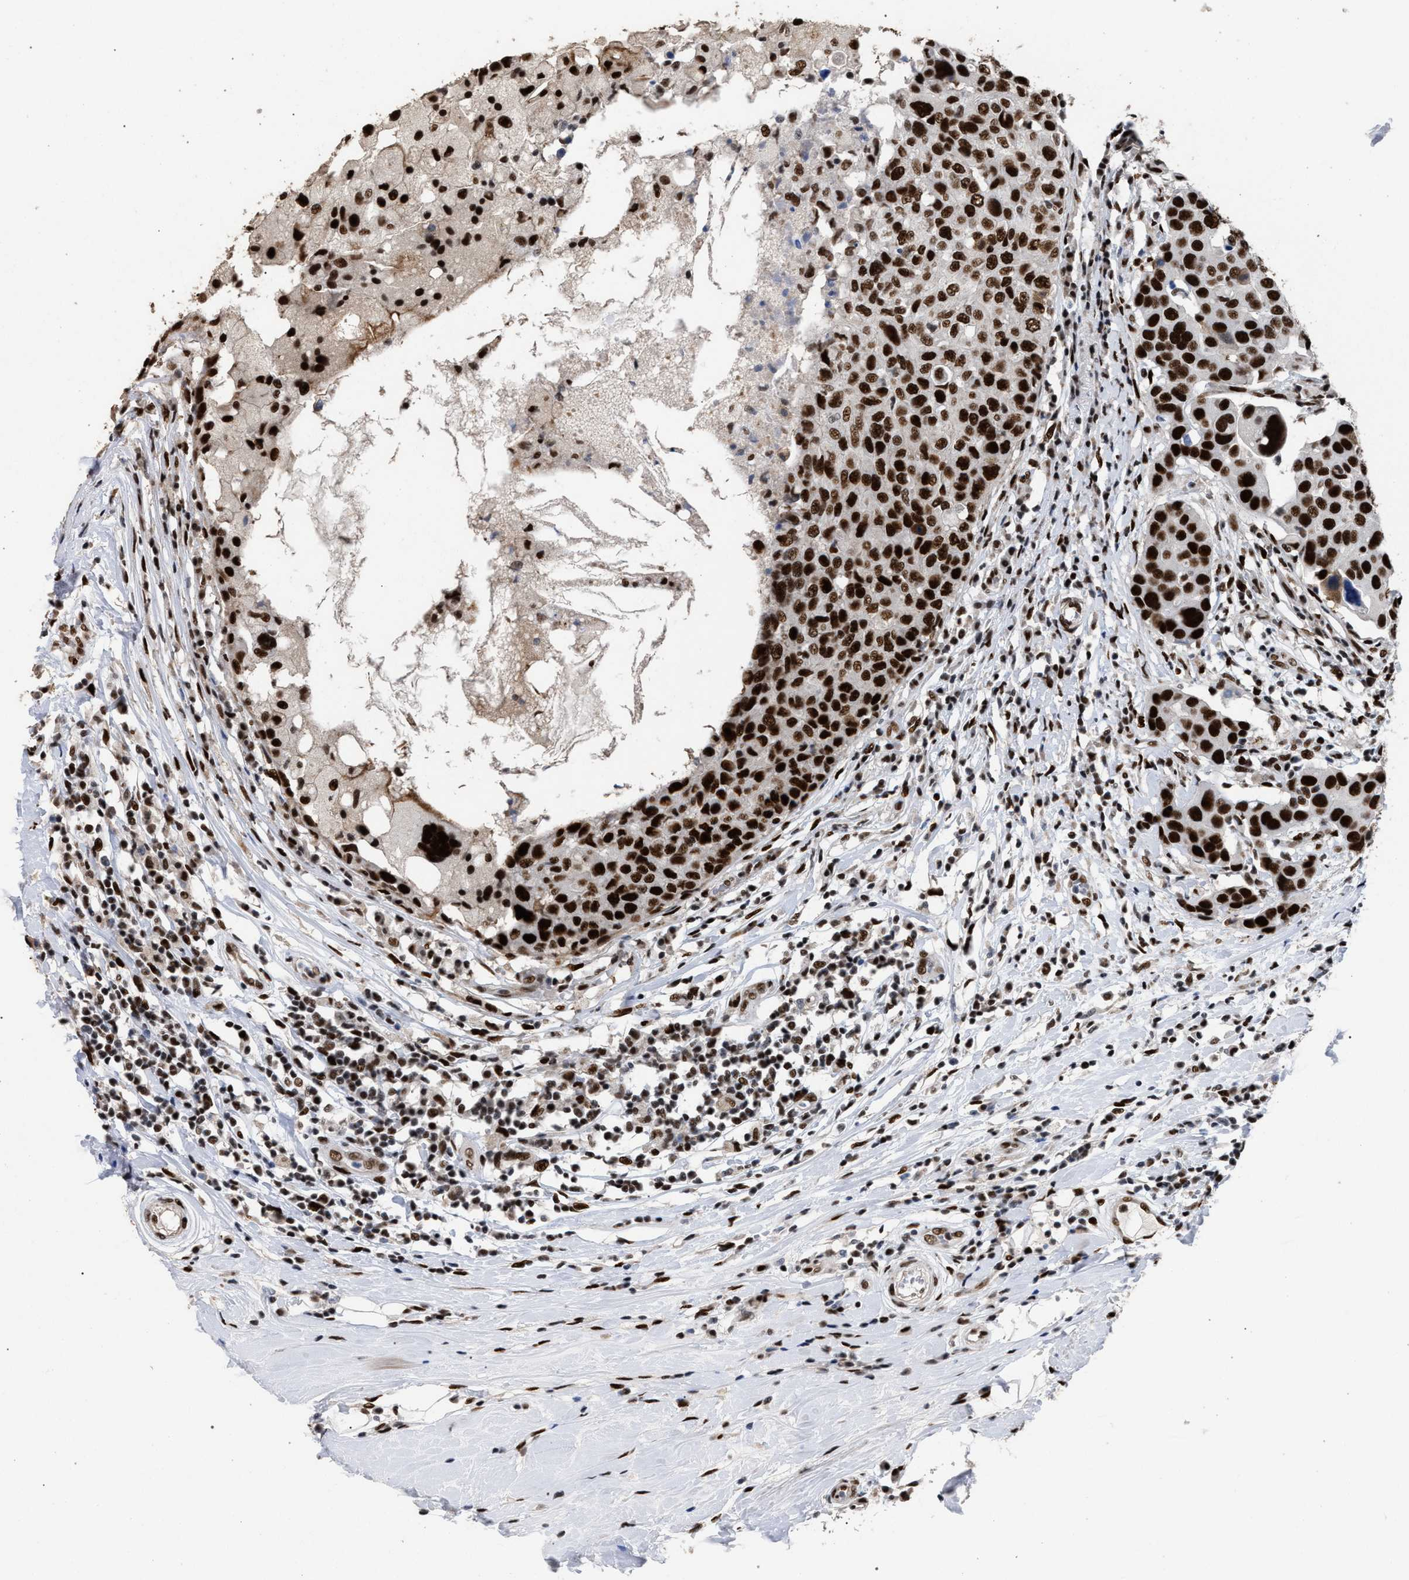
{"staining": {"intensity": "strong", "quantity": ">75%", "location": "nuclear"}, "tissue": "breast cancer", "cell_type": "Tumor cells", "image_type": "cancer", "snomed": [{"axis": "morphology", "description": "Duct carcinoma"}, {"axis": "topography", "description": "Breast"}], "caption": "A histopathology image of human breast cancer (infiltrating ductal carcinoma) stained for a protein displays strong nuclear brown staining in tumor cells.", "gene": "TP53BP1", "patient": {"sex": "female", "age": 27}}